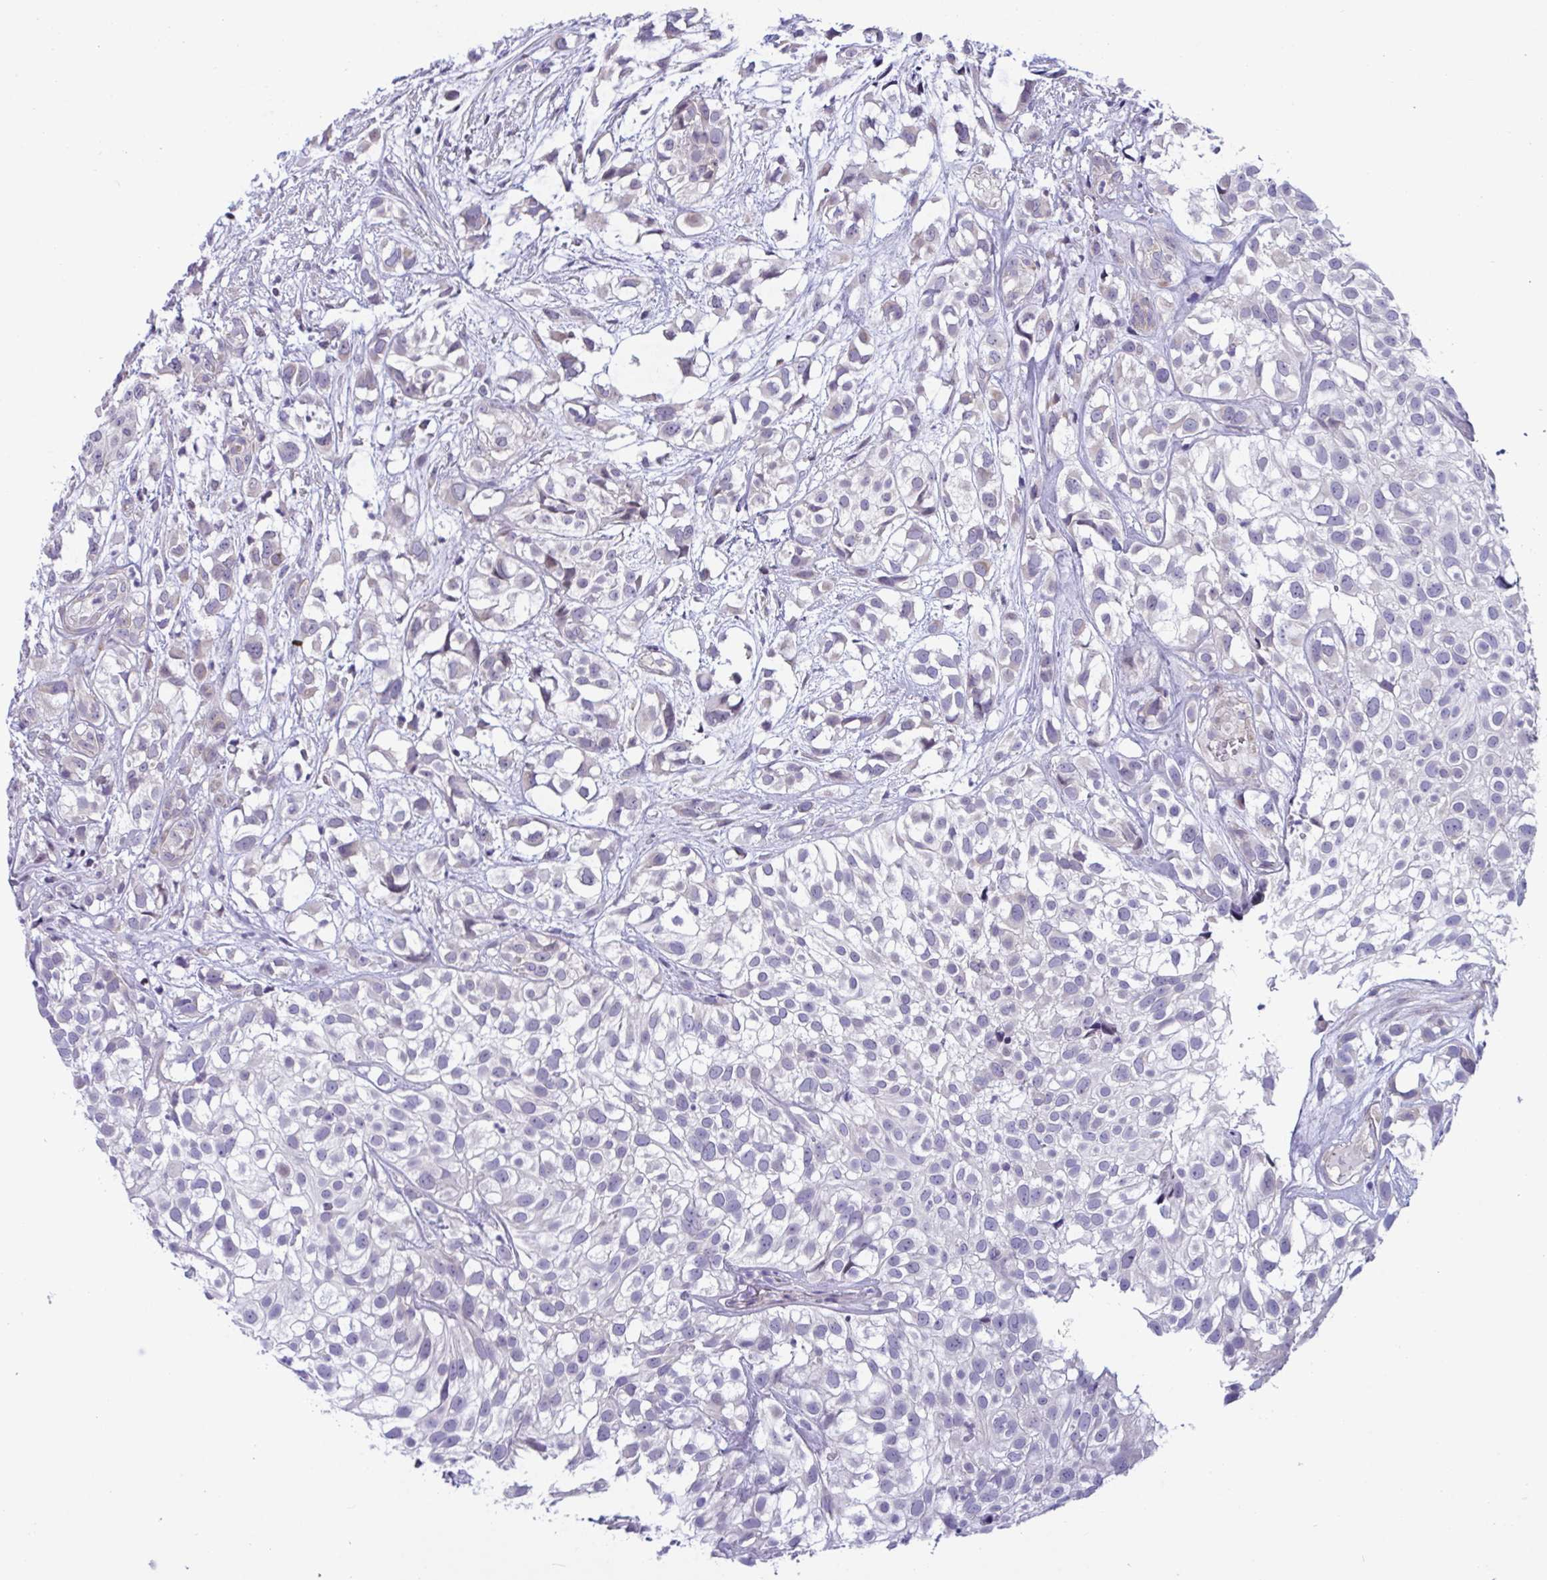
{"staining": {"intensity": "negative", "quantity": "none", "location": "none"}, "tissue": "urothelial cancer", "cell_type": "Tumor cells", "image_type": "cancer", "snomed": [{"axis": "morphology", "description": "Urothelial carcinoma, High grade"}, {"axis": "topography", "description": "Urinary bladder"}], "caption": "Urothelial cancer stained for a protein using immunohistochemistry reveals no expression tumor cells.", "gene": "SNX11", "patient": {"sex": "male", "age": 56}}